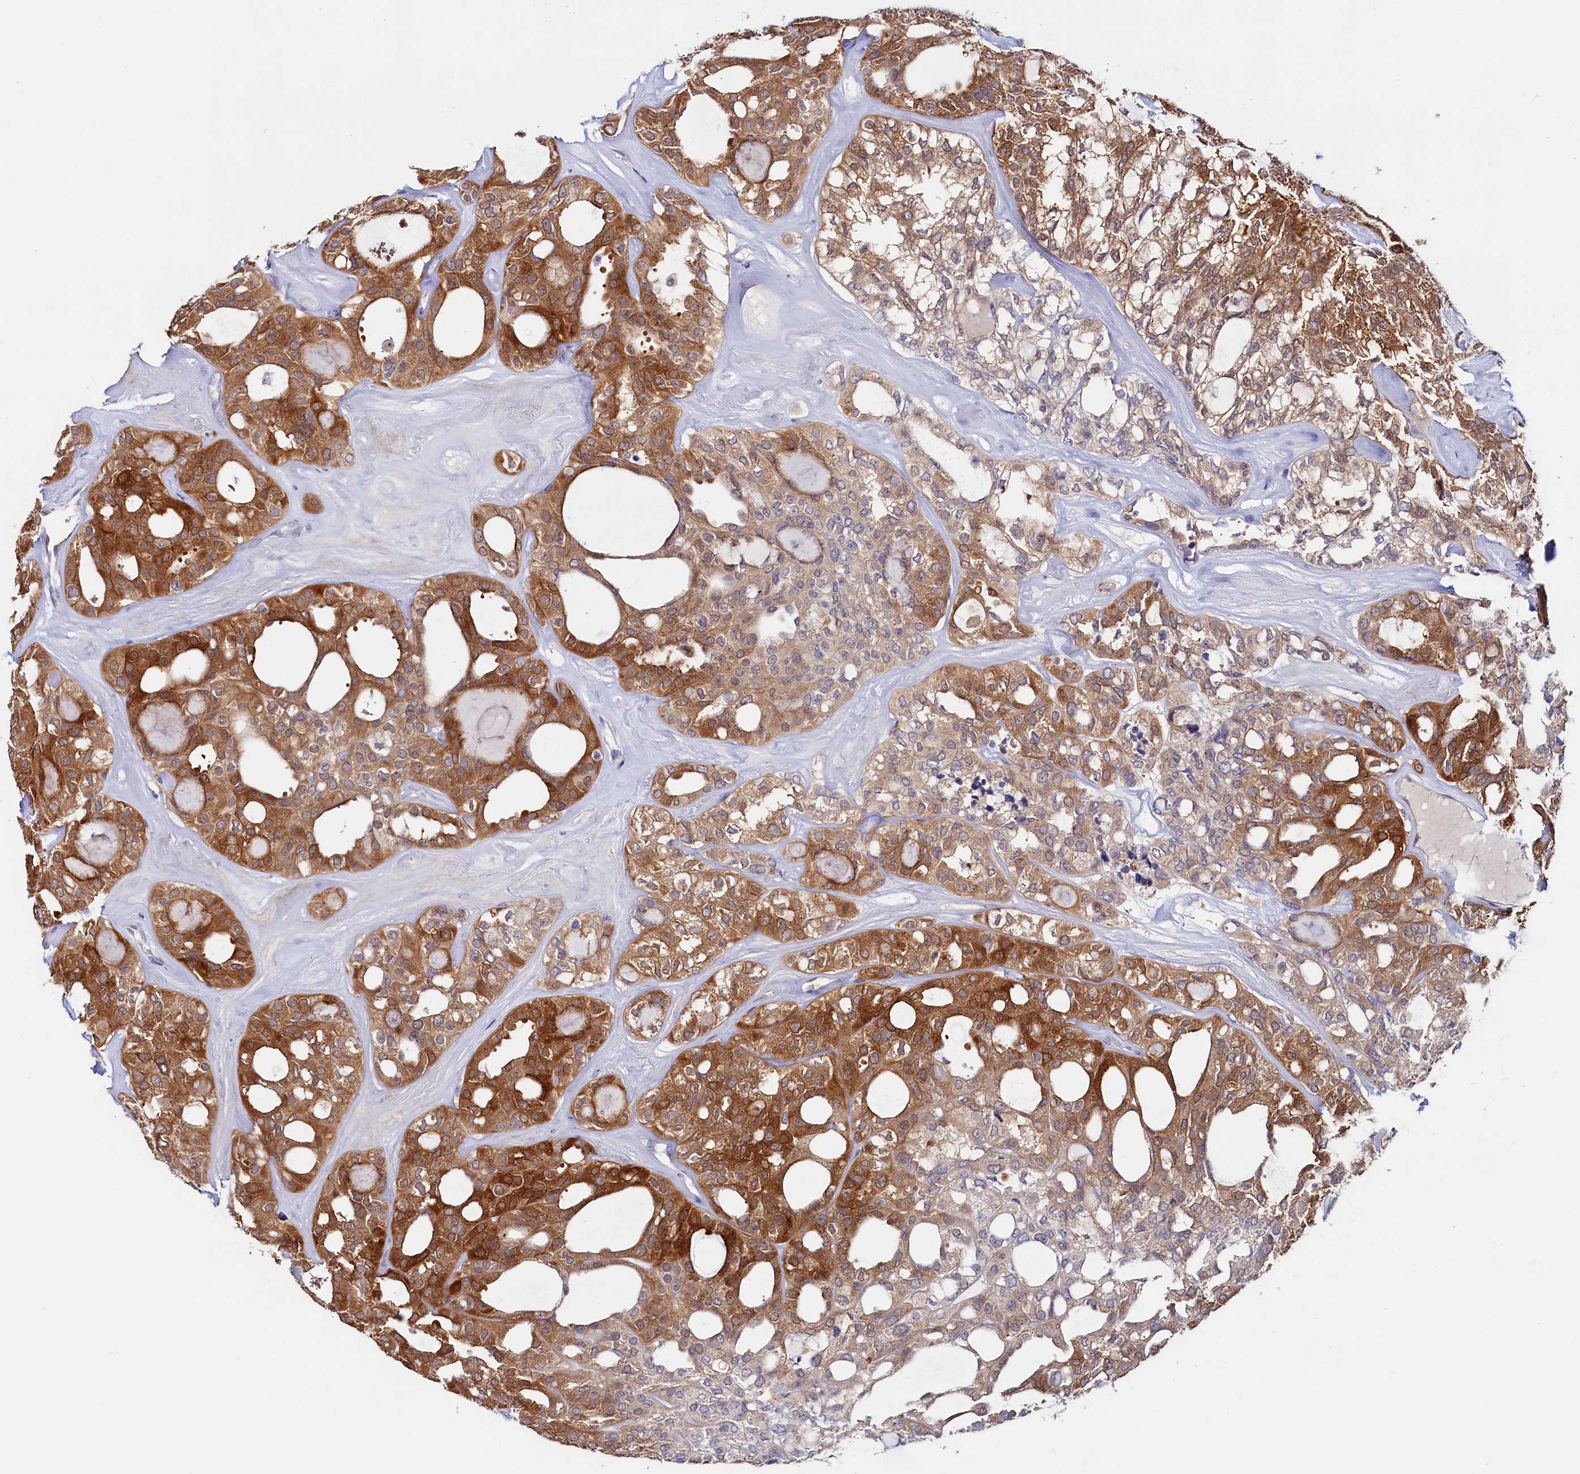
{"staining": {"intensity": "strong", "quantity": ">75%", "location": "cytoplasmic/membranous"}, "tissue": "thyroid cancer", "cell_type": "Tumor cells", "image_type": "cancer", "snomed": [{"axis": "morphology", "description": "Follicular adenoma carcinoma, NOS"}, {"axis": "topography", "description": "Thyroid gland"}], "caption": "Human thyroid cancer (follicular adenoma carcinoma) stained for a protein (brown) reveals strong cytoplasmic/membranous positive positivity in approximately >75% of tumor cells.", "gene": "ASTE1", "patient": {"sex": "male", "age": 75}}